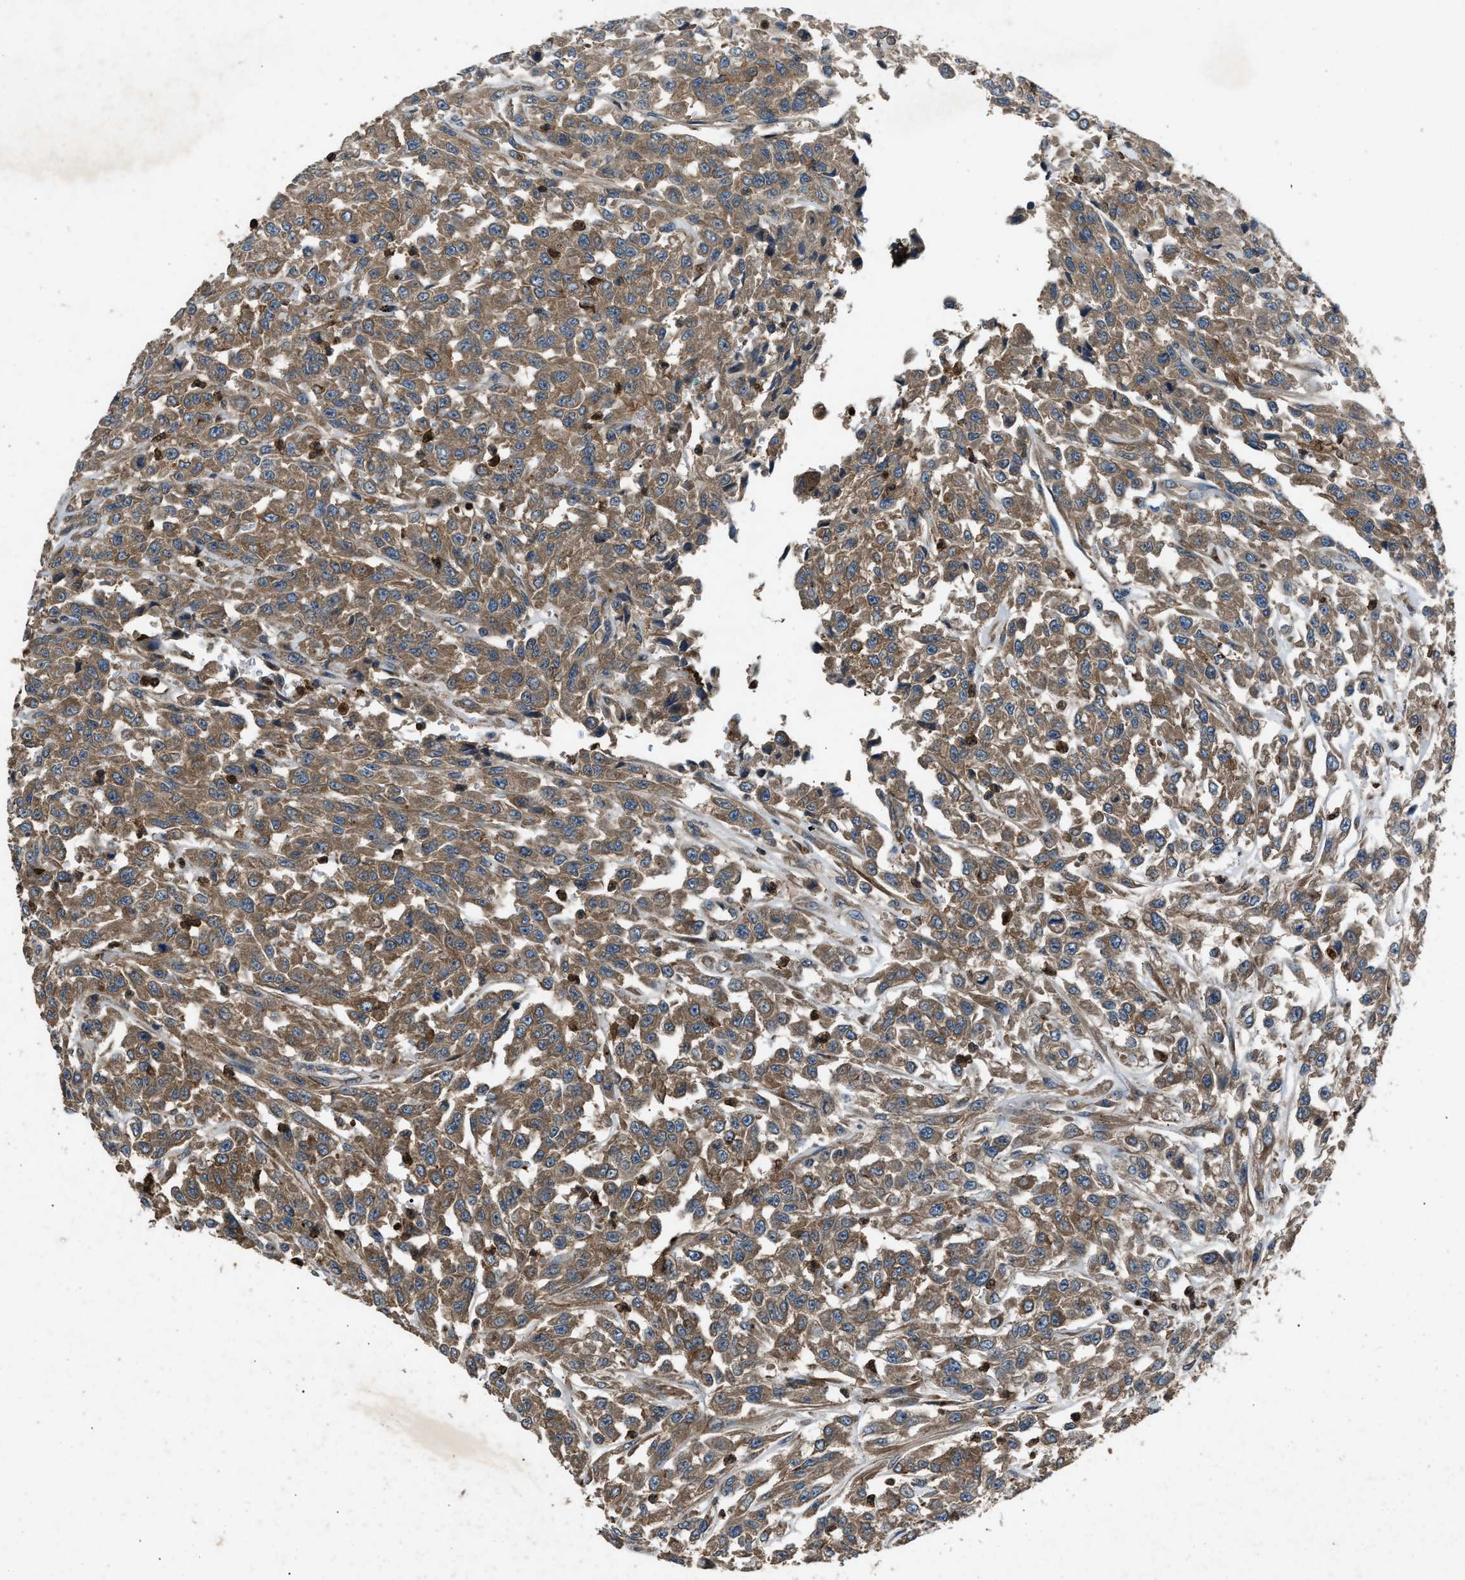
{"staining": {"intensity": "moderate", "quantity": ">75%", "location": "cytoplasmic/membranous"}, "tissue": "urothelial cancer", "cell_type": "Tumor cells", "image_type": "cancer", "snomed": [{"axis": "morphology", "description": "Urothelial carcinoma, High grade"}, {"axis": "topography", "description": "Urinary bladder"}], "caption": "Urothelial cancer stained with a brown dye displays moderate cytoplasmic/membranous positive expression in approximately >75% of tumor cells.", "gene": "PPID", "patient": {"sex": "male", "age": 46}}